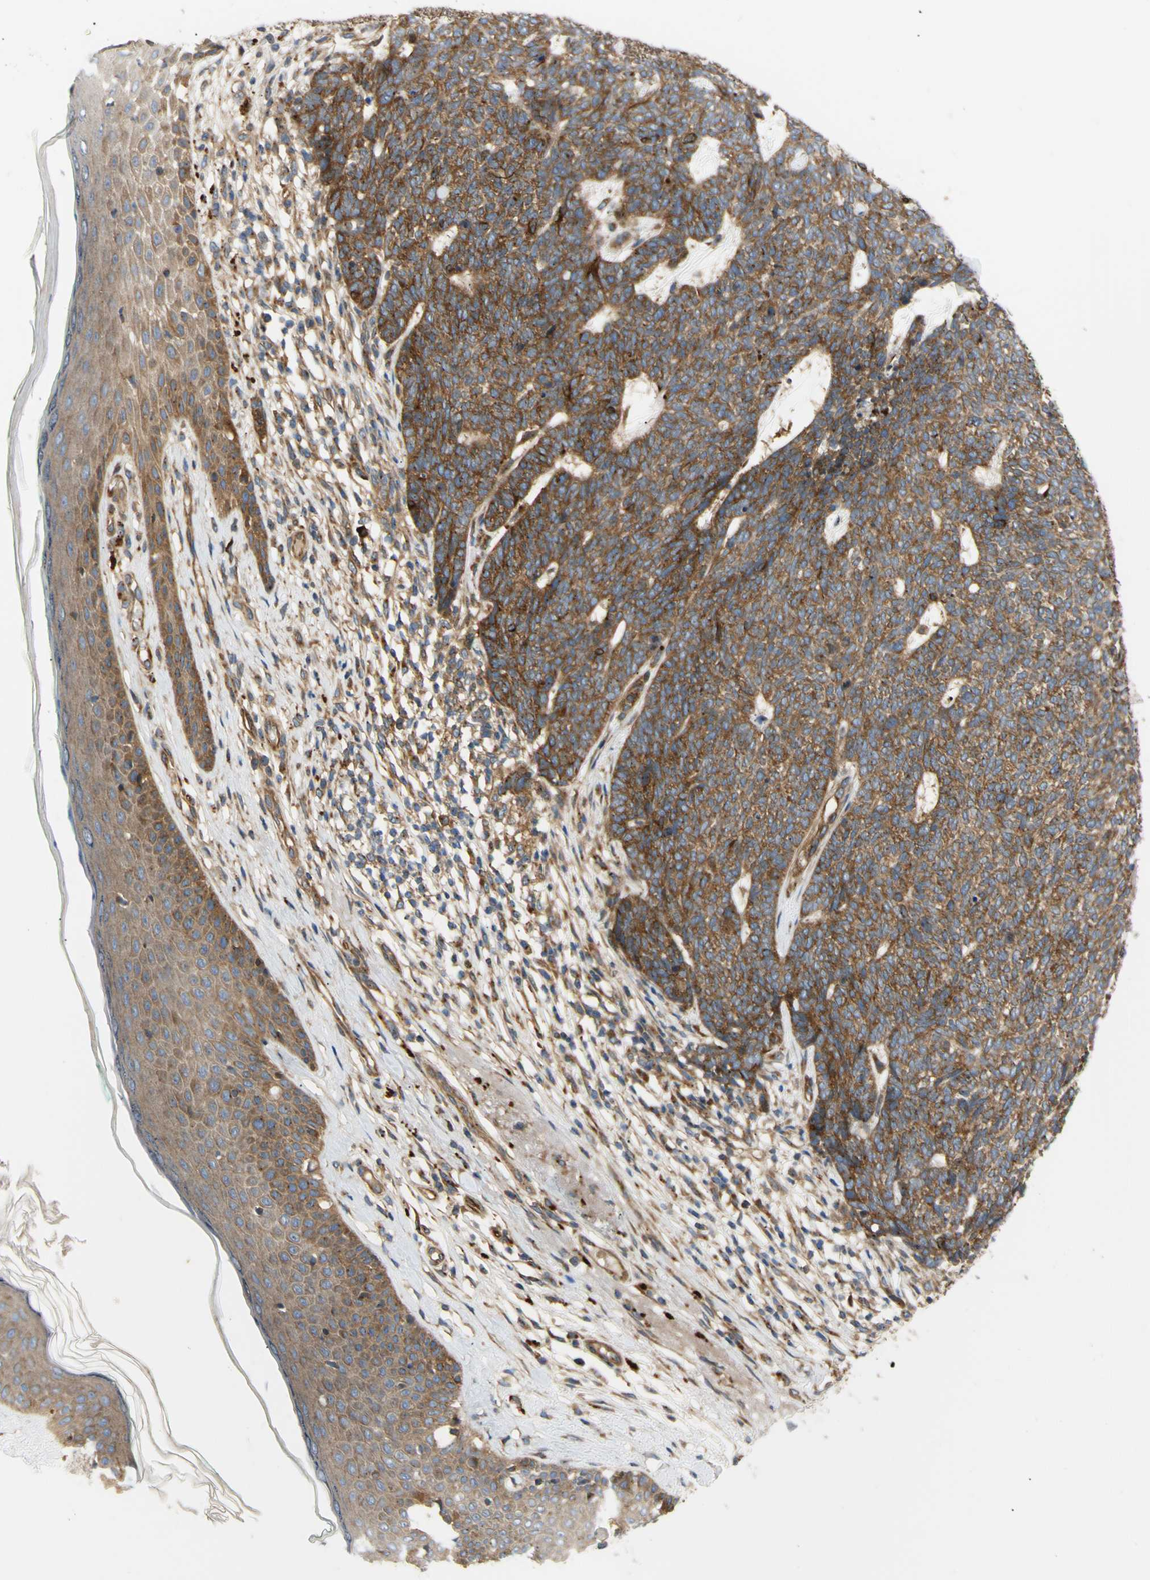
{"staining": {"intensity": "moderate", "quantity": ">75%", "location": "cytoplasmic/membranous"}, "tissue": "skin cancer", "cell_type": "Tumor cells", "image_type": "cancer", "snomed": [{"axis": "morphology", "description": "Basal cell carcinoma"}, {"axis": "topography", "description": "Skin"}], "caption": "DAB (3,3'-diaminobenzidine) immunohistochemical staining of skin basal cell carcinoma demonstrates moderate cytoplasmic/membranous protein positivity in approximately >75% of tumor cells. (DAB IHC, brown staining for protein, blue staining for nuclei).", "gene": "TUBG2", "patient": {"sex": "female", "age": 84}}